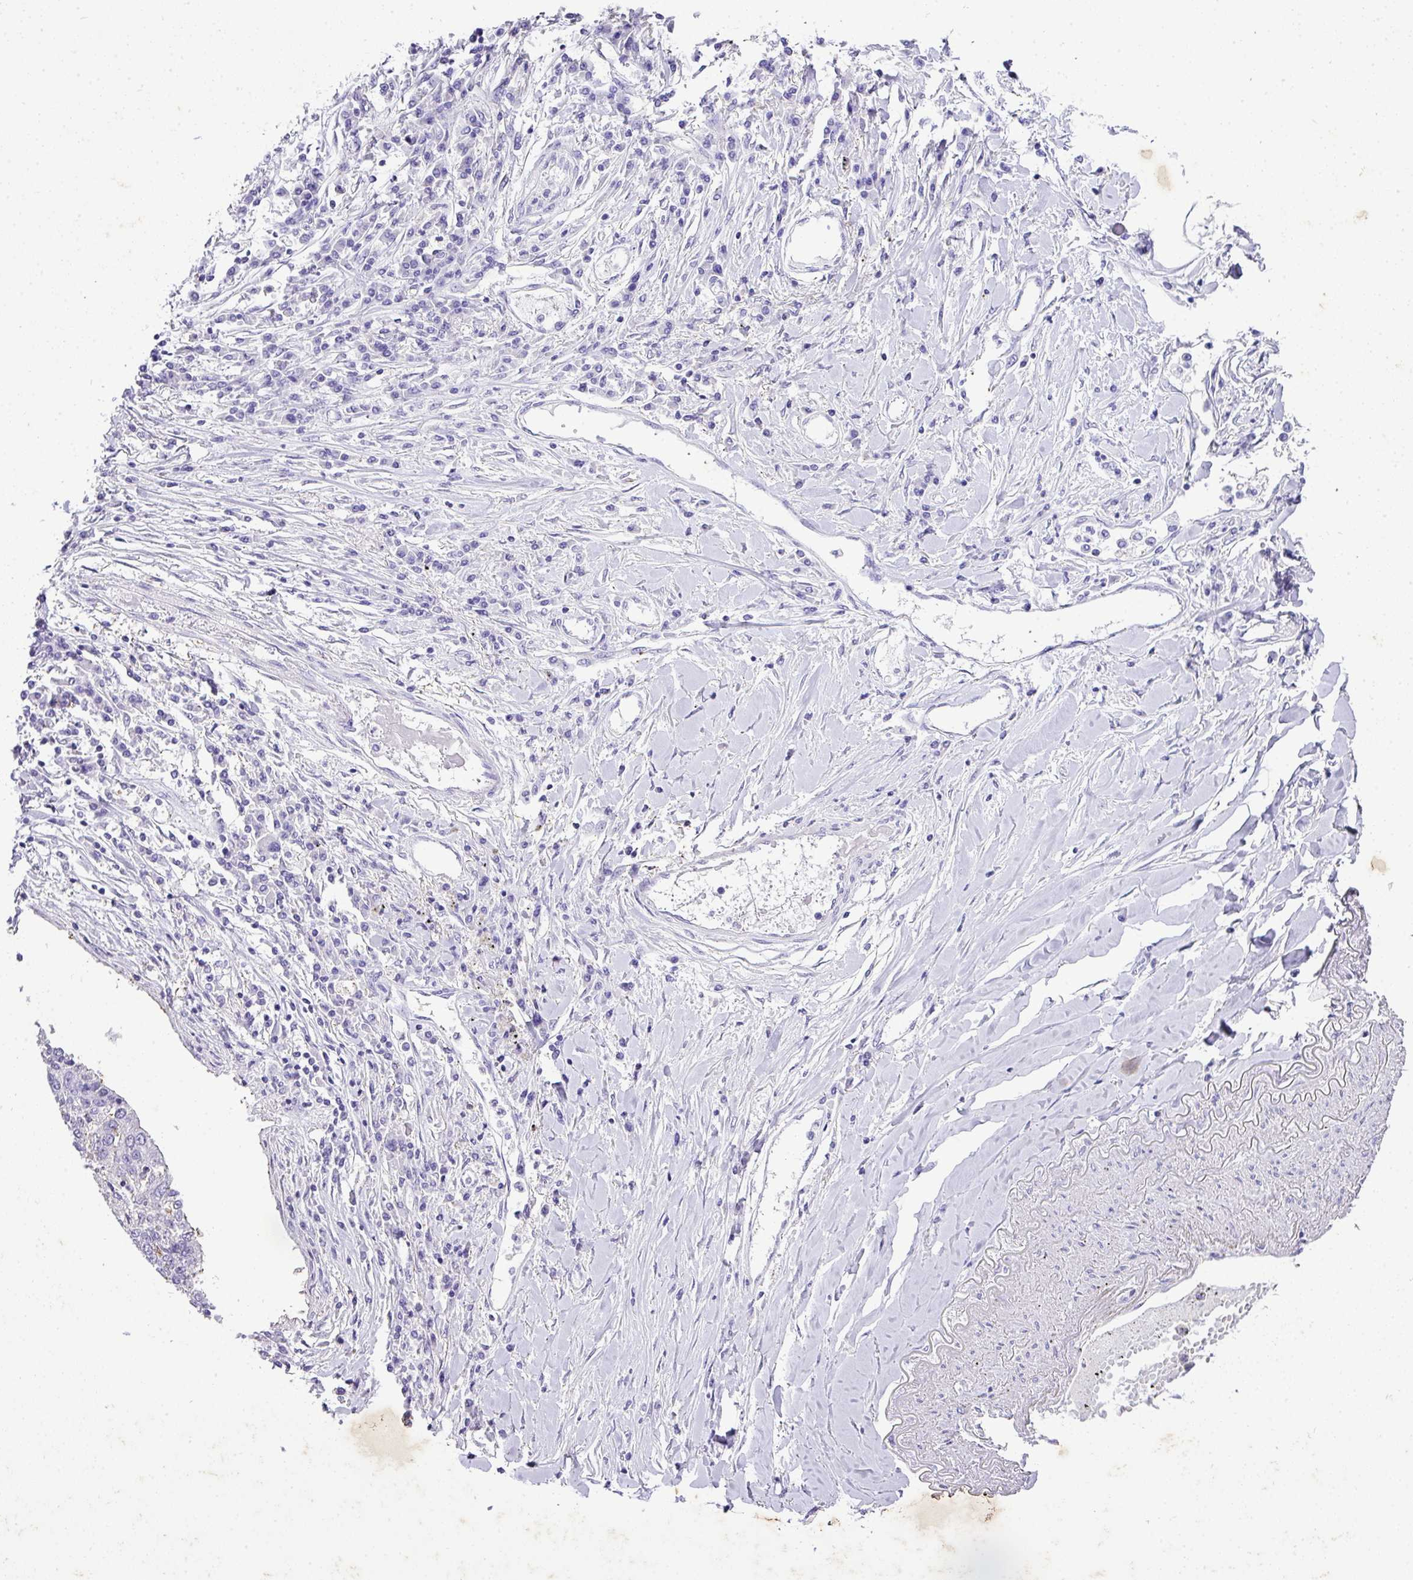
{"staining": {"intensity": "negative", "quantity": "none", "location": "none"}, "tissue": "lung cancer", "cell_type": "Tumor cells", "image_type": "cancer", "snomed": [{"axis": "morphology", "description": "Normal tissue, NOS"}, {"axis": "morphology", "description": "Squamous cell carcinoma, NOS"}, {"axis": "topography", "description": "Cartilage tissue"}, {"axis": "topography", "description": "Bronchus"}, {"axis": "topography", "description": "Lung"}, {"axis": "topography", "description": "Peripheral nerve tissue"}], "caption": "There is no significant positivity in tumor cells of lung cancer (squamous cell carcinoma).", "gene": "KCNJ11", "patient": {"sex": "female", "age": 49}}